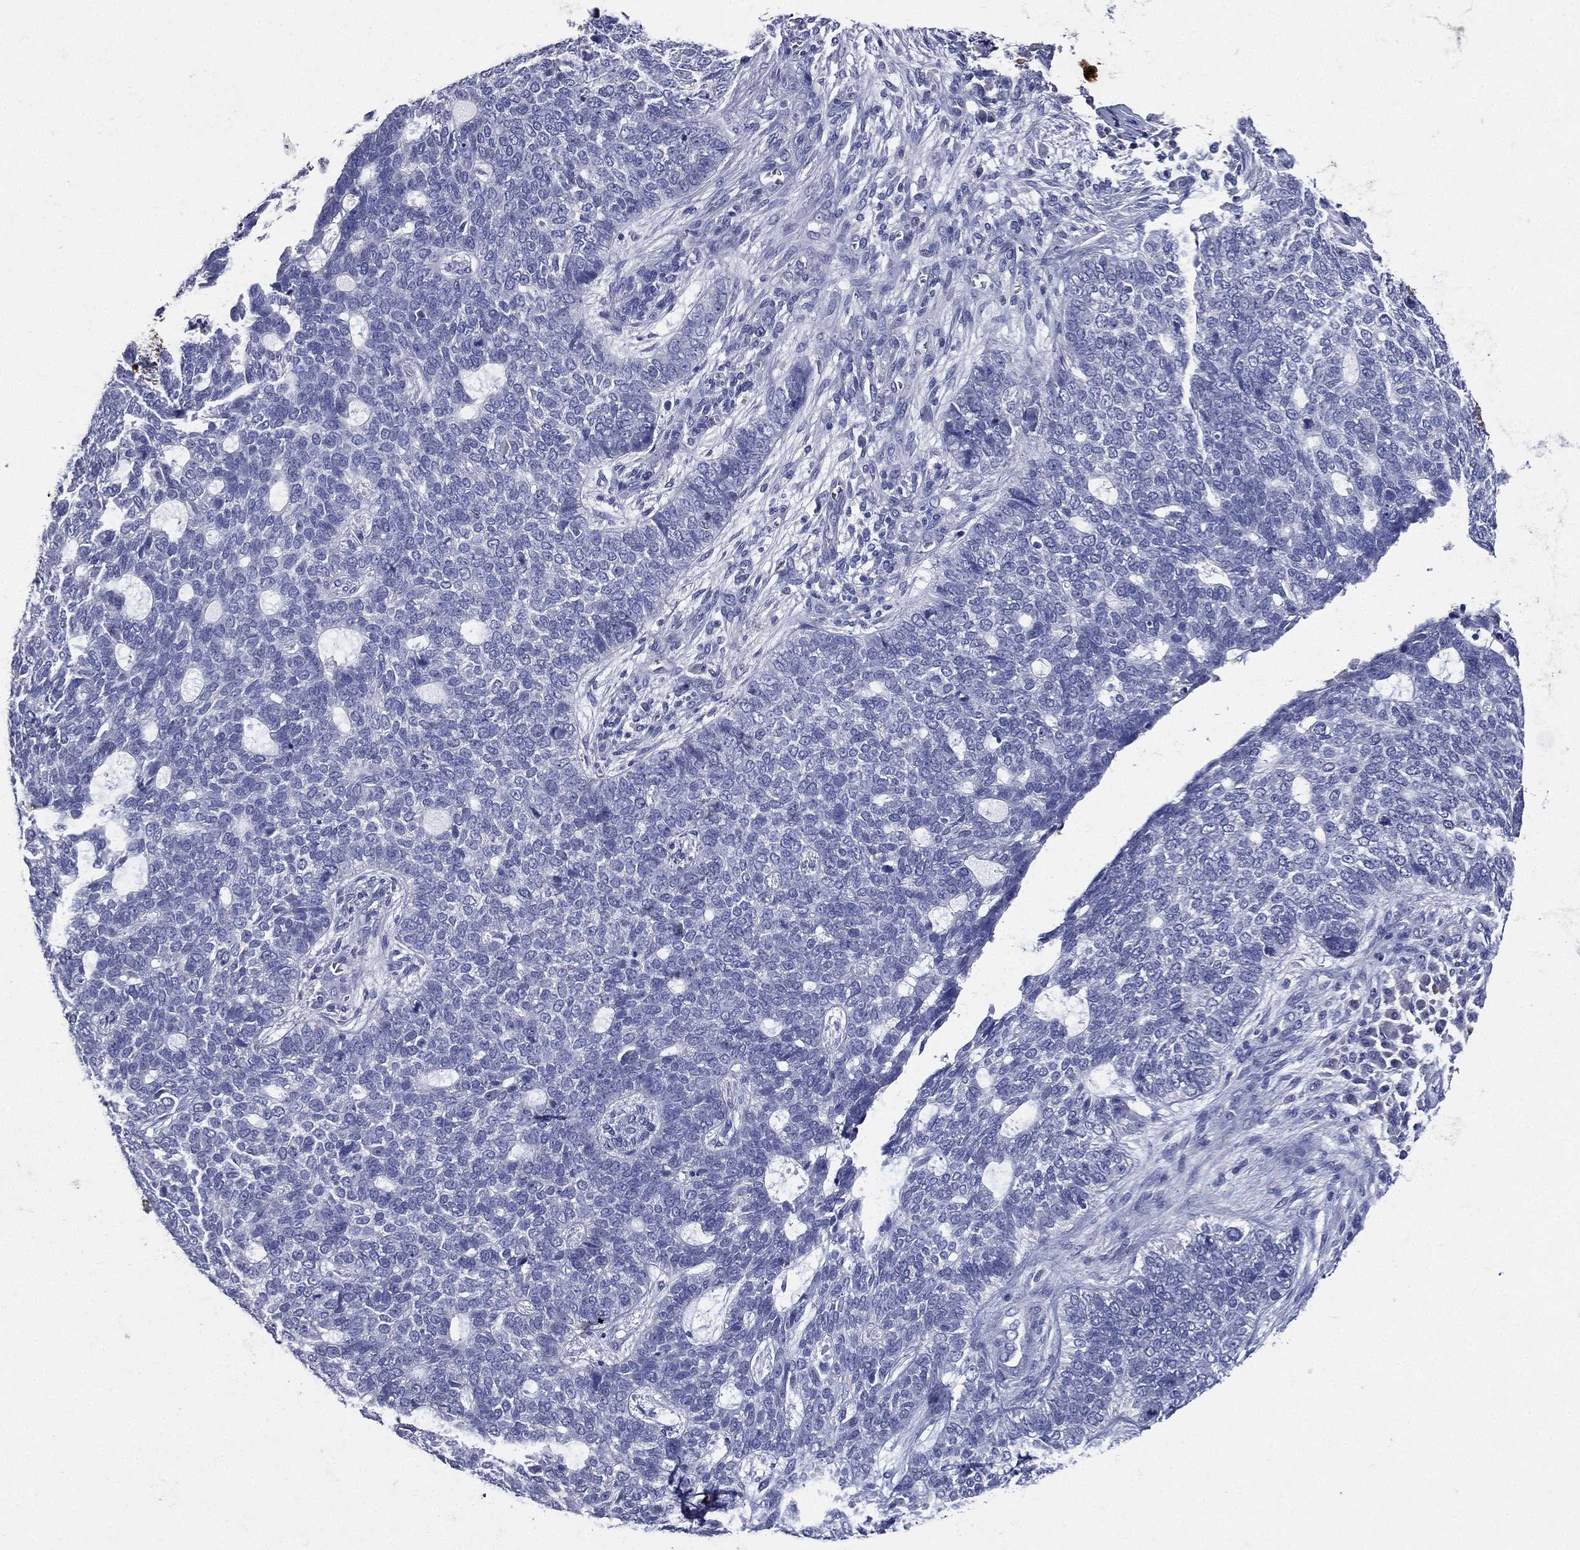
{"staining": {"intensity": "negative", "quantity": "none", "location": "none"}, "tissue": "skin cancer", "cell_type": "Tumor cells", "image_type": "cancer", "snomed": [{"axis": "morphology", "description": "Basal cell carcinoma"}, {"axis": "topography", "description": "Skin"}], "caption": "Protein analysis of skin cancer reveals no significant positivity in tumor cells.", "gene": "TGM1", "patient": {"sex": "female", "age": 69}}